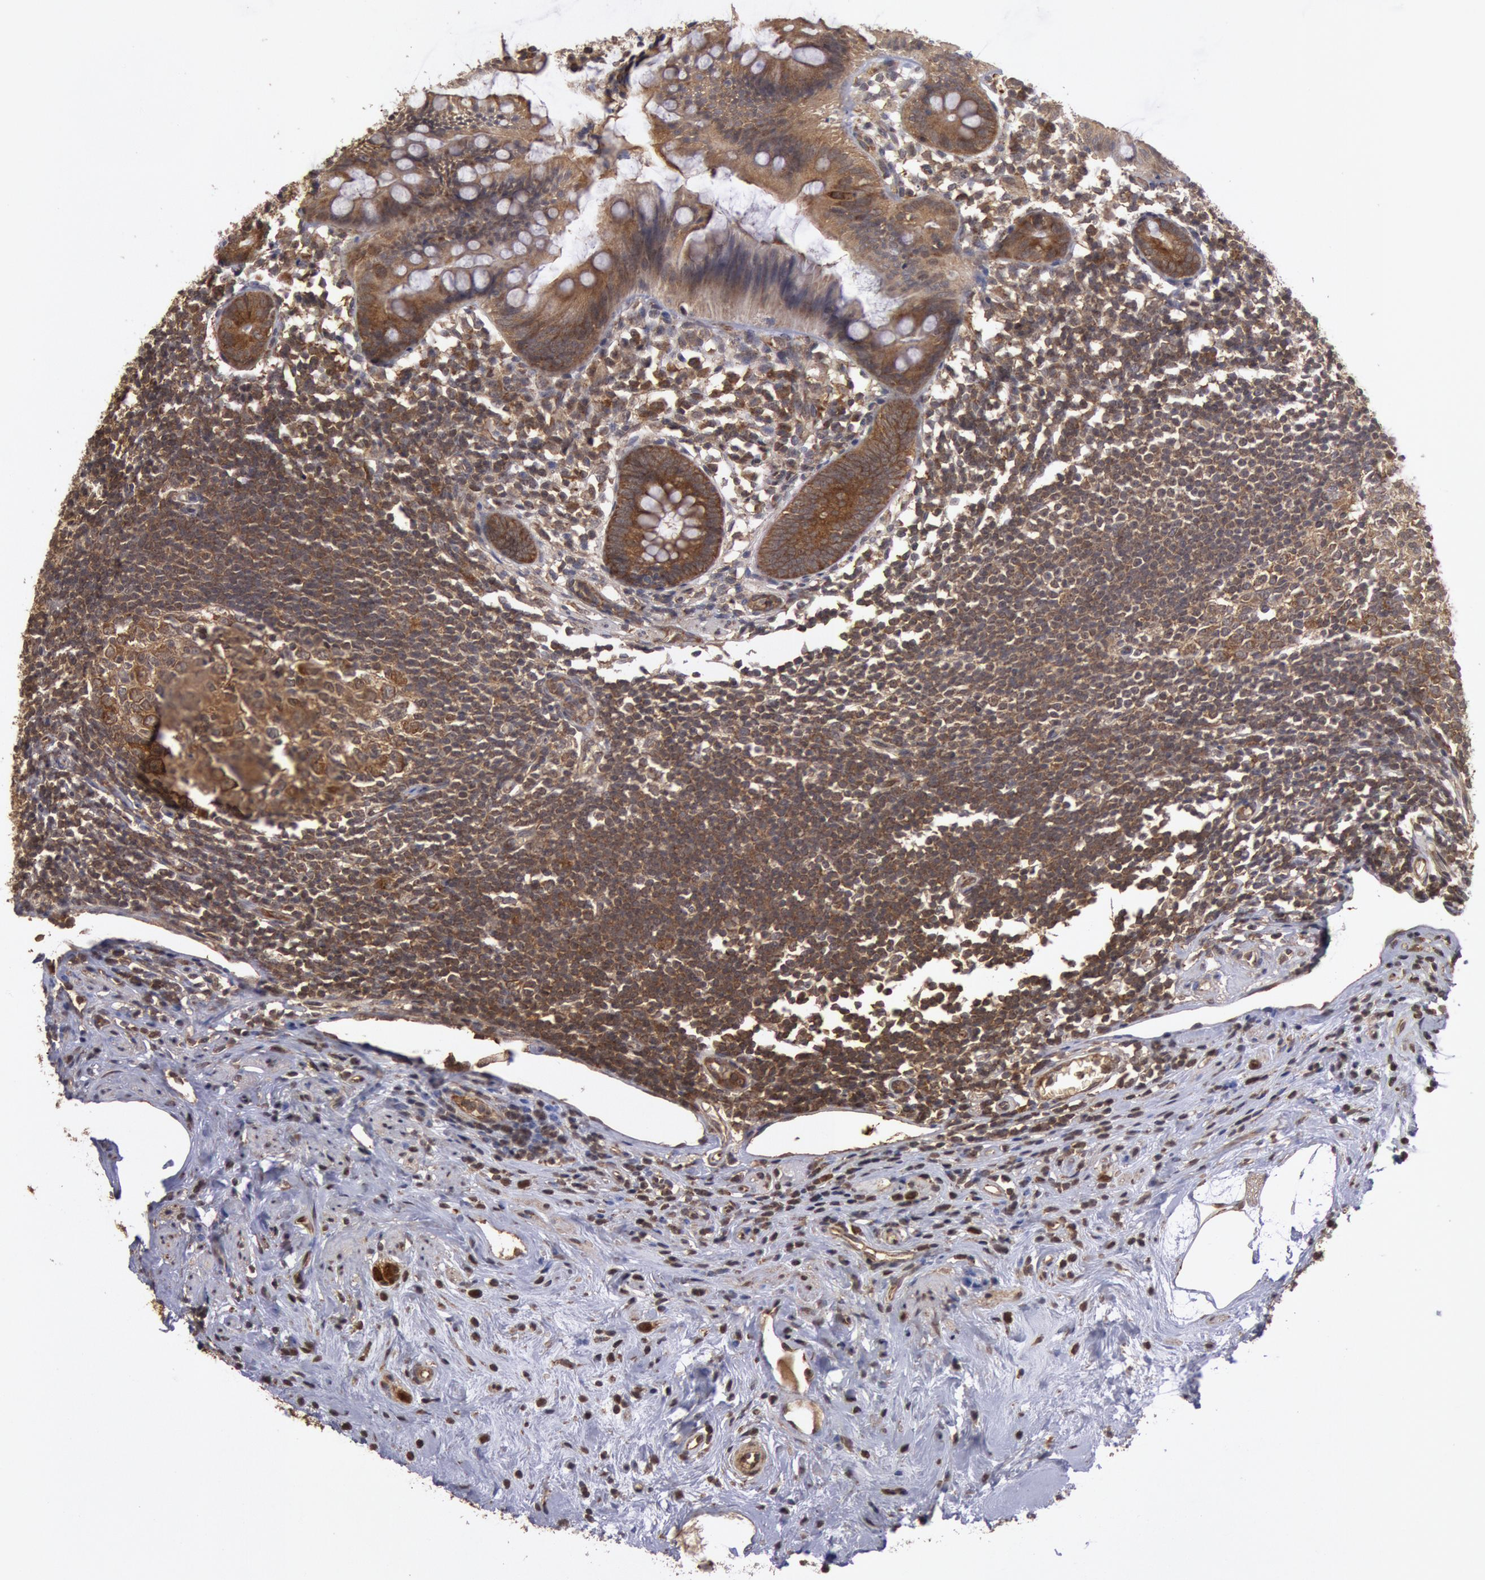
{"staining": {"intensity": "moderate", "quantity": ">75%", "location": "cytoplasmic/membranous"}, "tissue": "appendix", "cell_type": "Glandular cells", "image_type": "normal", "snomed": [{"axis": "morphology", "description": "Normal tissue, NOS"}, {"axis": "topography", "description": "Appendix"}], "caption": "Glandular cells exhibit moderate cytoplasmic/membranous positivity in approximately >75% of cells in unremarkable appendix.", "gene": "USP14", "patient": {"sex": "male", "age": 38}}